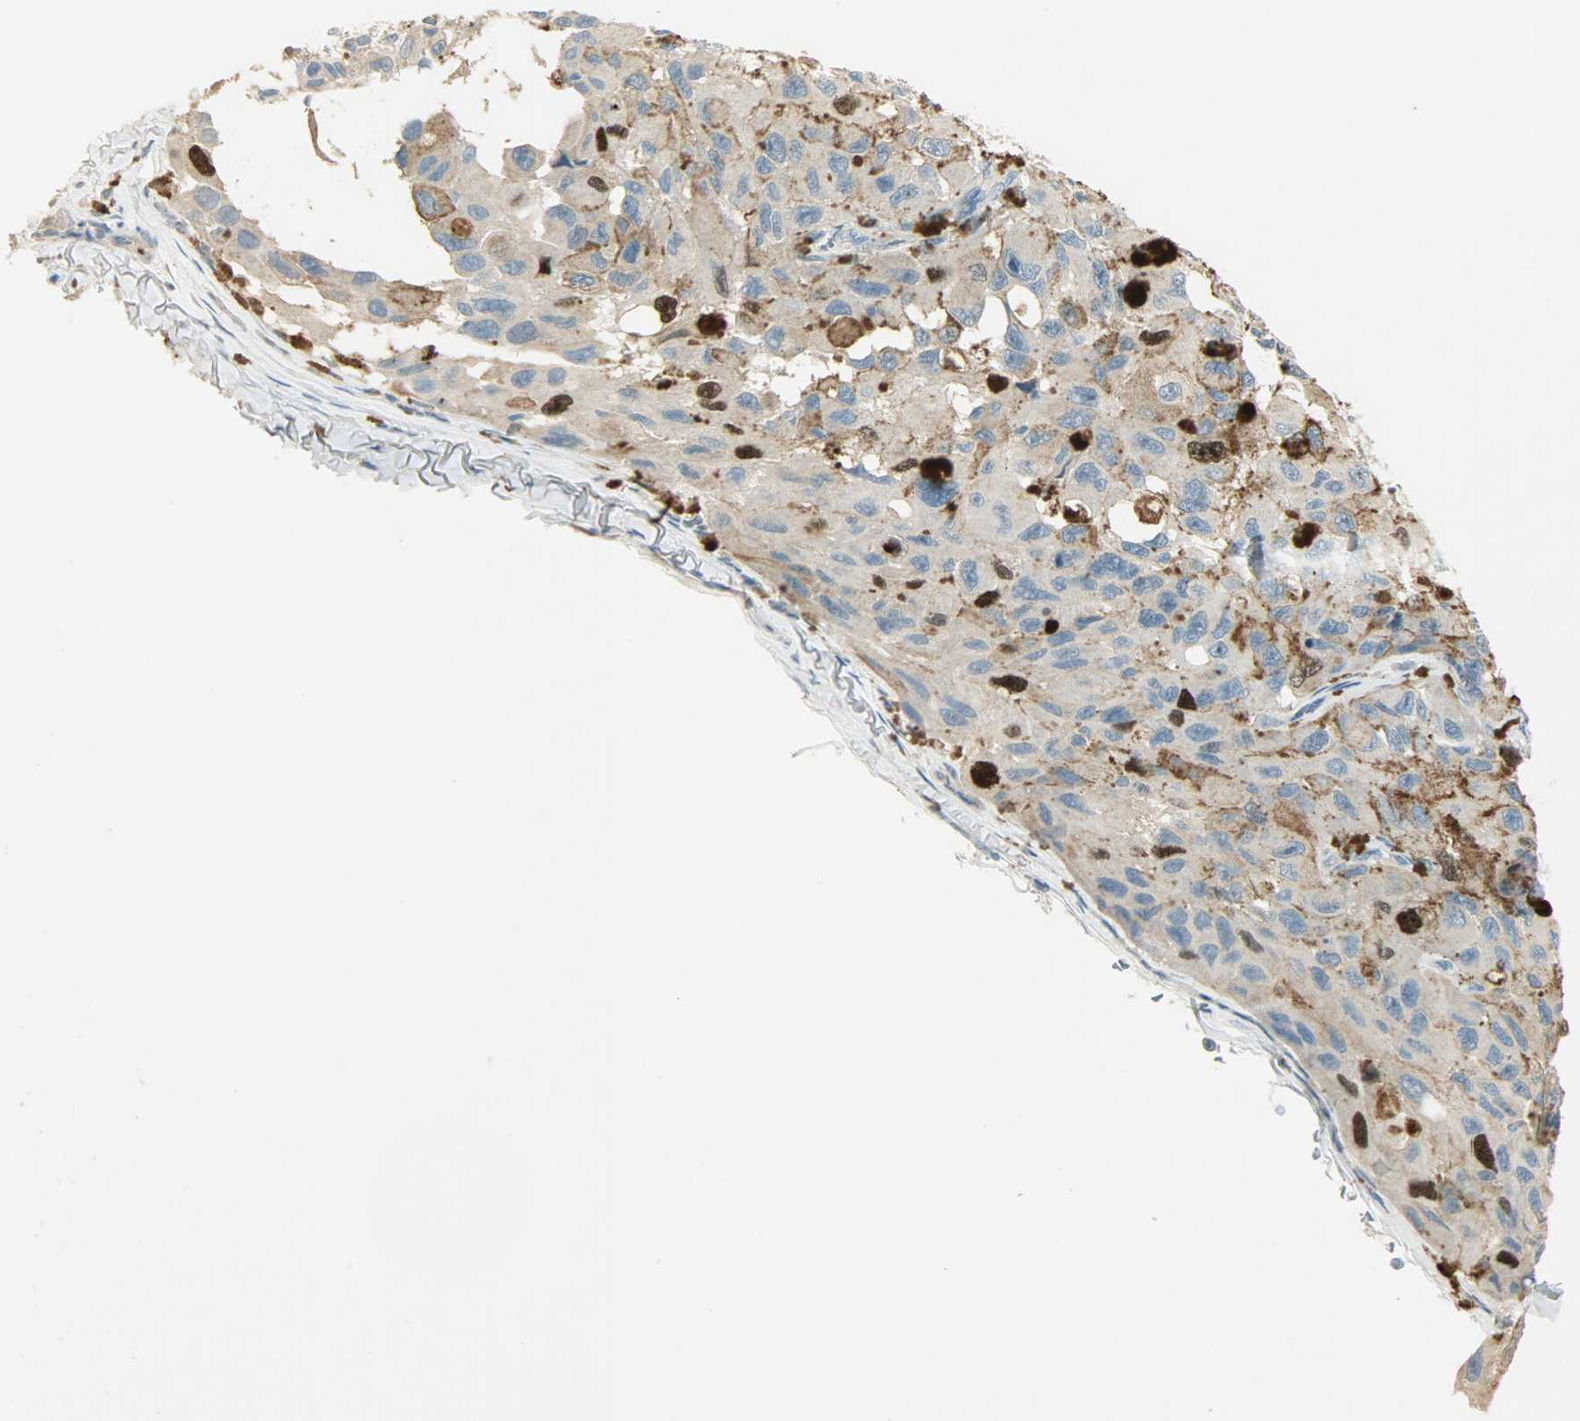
{"staining": {"intensity": "strong", "quantity": "<25%", "location": "cytoplasmic/membranous,nuclear"}, "tissue": "melanoma", "cell_type": "Tumor cells", "image_type": "cancer", "snomed": [{"axis": "morphology", "description": "Malignant melanoma, NOS"}, {"axis": "topography", "description": "Skin"}], "caption": "DAB (3,3'-diaminobenzidine) immunohistochemical staining of malignant melanoma exhibits strong cytoplasmic/membranous and nuclear protein expression in approximately <25% of tumor cells.", "gene": "TPX2", "patient": {"sex": "female", "age": 73}}